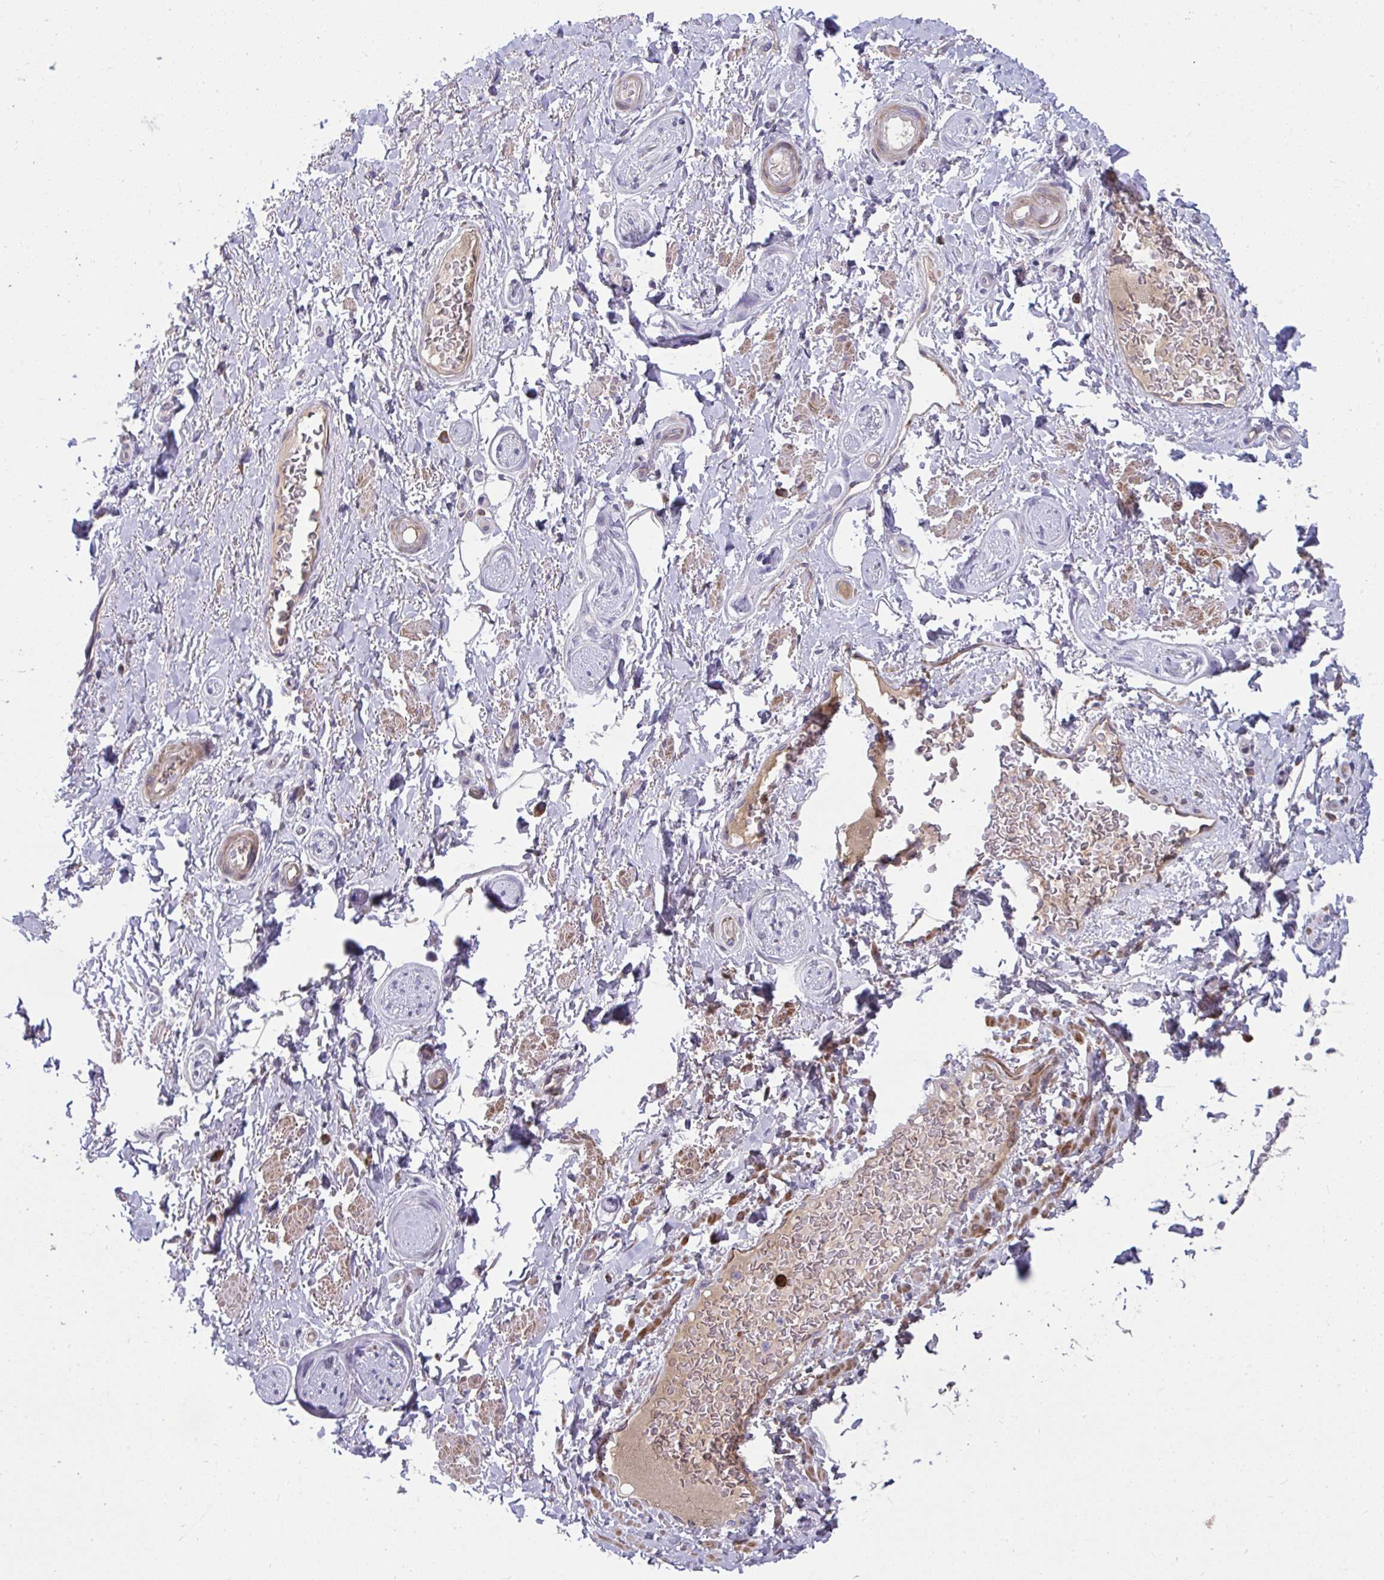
{"staining": {"intensity": "negative", "quantity": "none", "location": "none"}, "tissue": "adipose tissue", "cell_type": "Adipocytes", "image_type": "normal", "snomed": [{"axis": "morphology", "description": "Normal tissue, NOS"}, {"axis": "topography", "description": "Peripheral nerve tissue"}], "caption": "A photomicrograph of adipose tissue stained for a protein reveals no brown staining in adipocytes.", "gene": "PIGZ", "patient": {"sex": "male", "age": 51}}